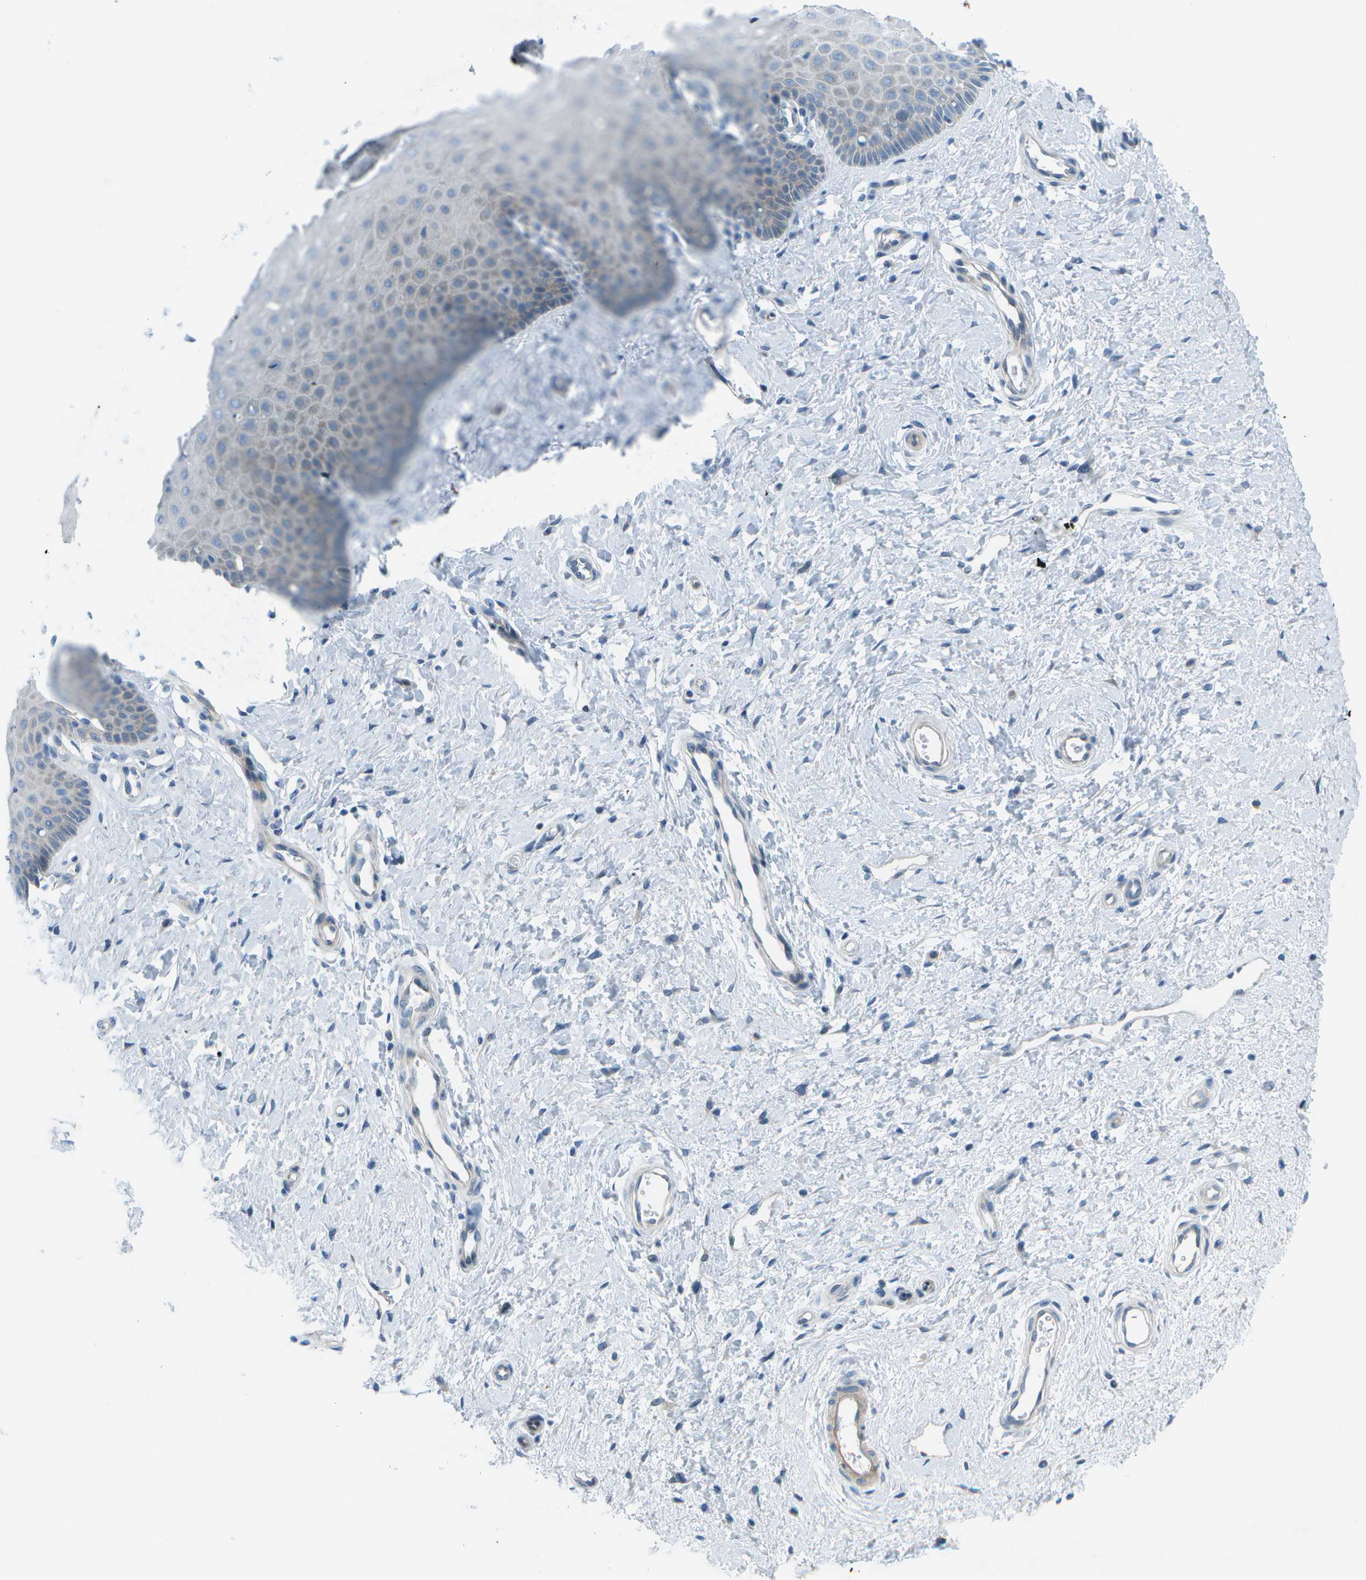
{"staining": {"intensity": "negative", "quantity": "none", "location": "none"}, "tissue": "cervix", "cell_type": "Glandular cells", "image_type": "normal", "snomed": [{"axis": "morphology", "description": "Normal tissue, NOS"}, {"axis": "topography", "description": "Cervix"}], "caption": "Immunohistochemistry (IHC) micrograph of benign cervix stained for a protein (brown), which demonstrates no expression in glandular cells.", "gene": "SORBS3", "patient": {"sex": "female", "age": 55}}